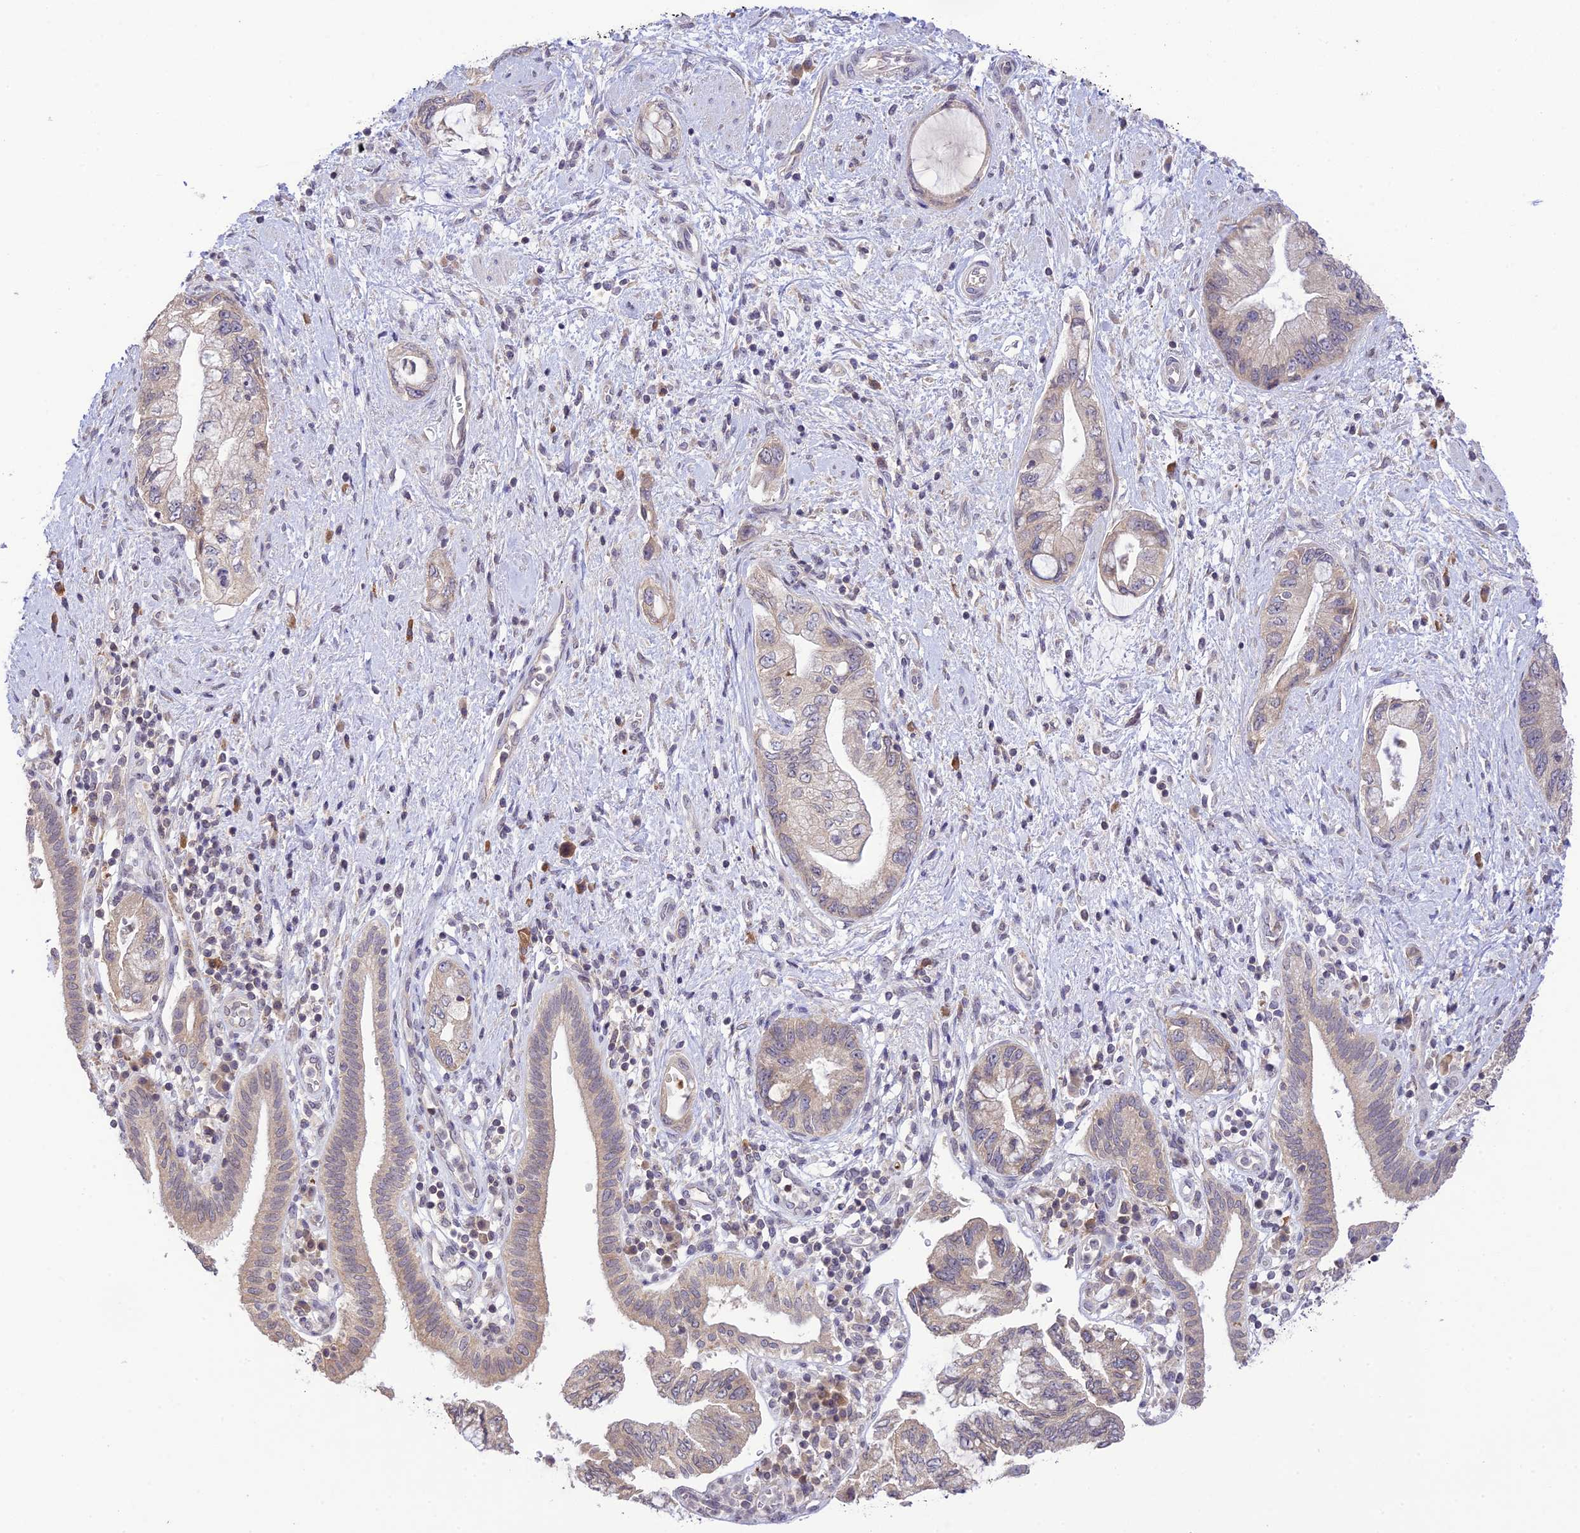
{"staining": {"intensity": "weak", "quantity": "25%-75%", "location": "cytoplasmic/membranous"}, "tissue": "pancreatic cancer", "cell_type": "Tumor cells", "image_type": "cancer", "snomed": [{"axis": "morphology", "description": "Adenocarcinoma, NOS"}, {"axis": "topography", "description": "Pancreas"}], "caption": "Pancreatic adenocarcinoma stained with IHC reveals weak cytoplasmic/membranous expression in about 25%-75% of tumor cells. (IHC, brightfield microscopy, high magnification).", "gene": "TEKT1", "patient": {"sex": "female", "age": 73}}